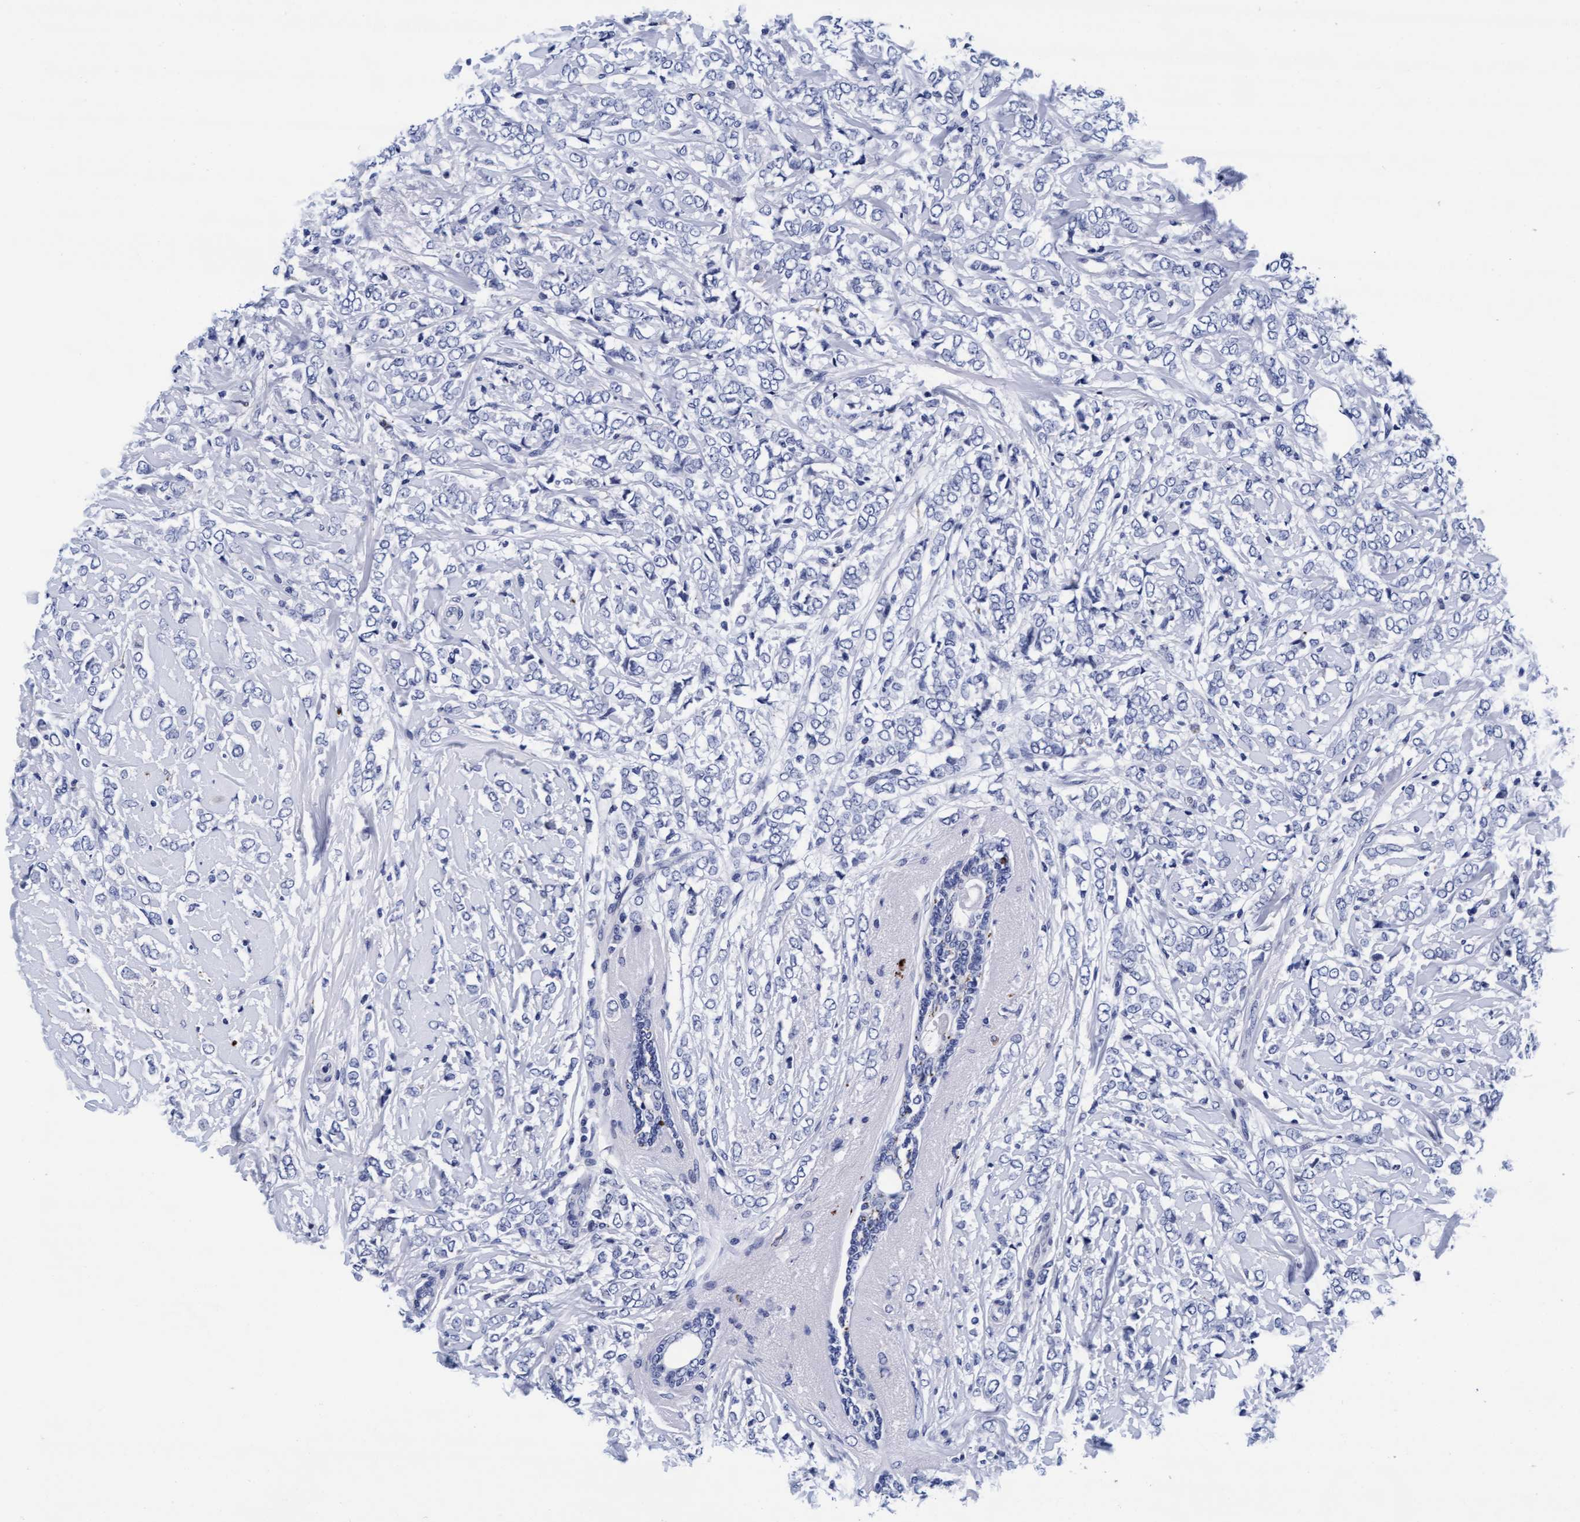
{"staining": {"intensity": "negative", "quantity": "none", "location": "none"}, "tissue": "breast cancer", "cell_type": "Tumor cells", "image_type": "cancer", "snomed": [{"axis": "morphology", "description": "Normal tissue, NOS"}, {"axis": "morphology", "description": "Lobular carcinoma"}, {"axis": "topography", "description": "Breast"}], "caption": "High power microscopy histopathology image of an IHC image of breast cancer, revealing no significant positivity in tumor cells. The staining was performed using DAB (3,3'-diaminobenzidine) to visualize the protein expression in brown, while the nuclei were stained in blue with hematoxylin (Magnification: 20x).", "gene": "ARSG", "patient": {"sex": "female", "age": 47}}